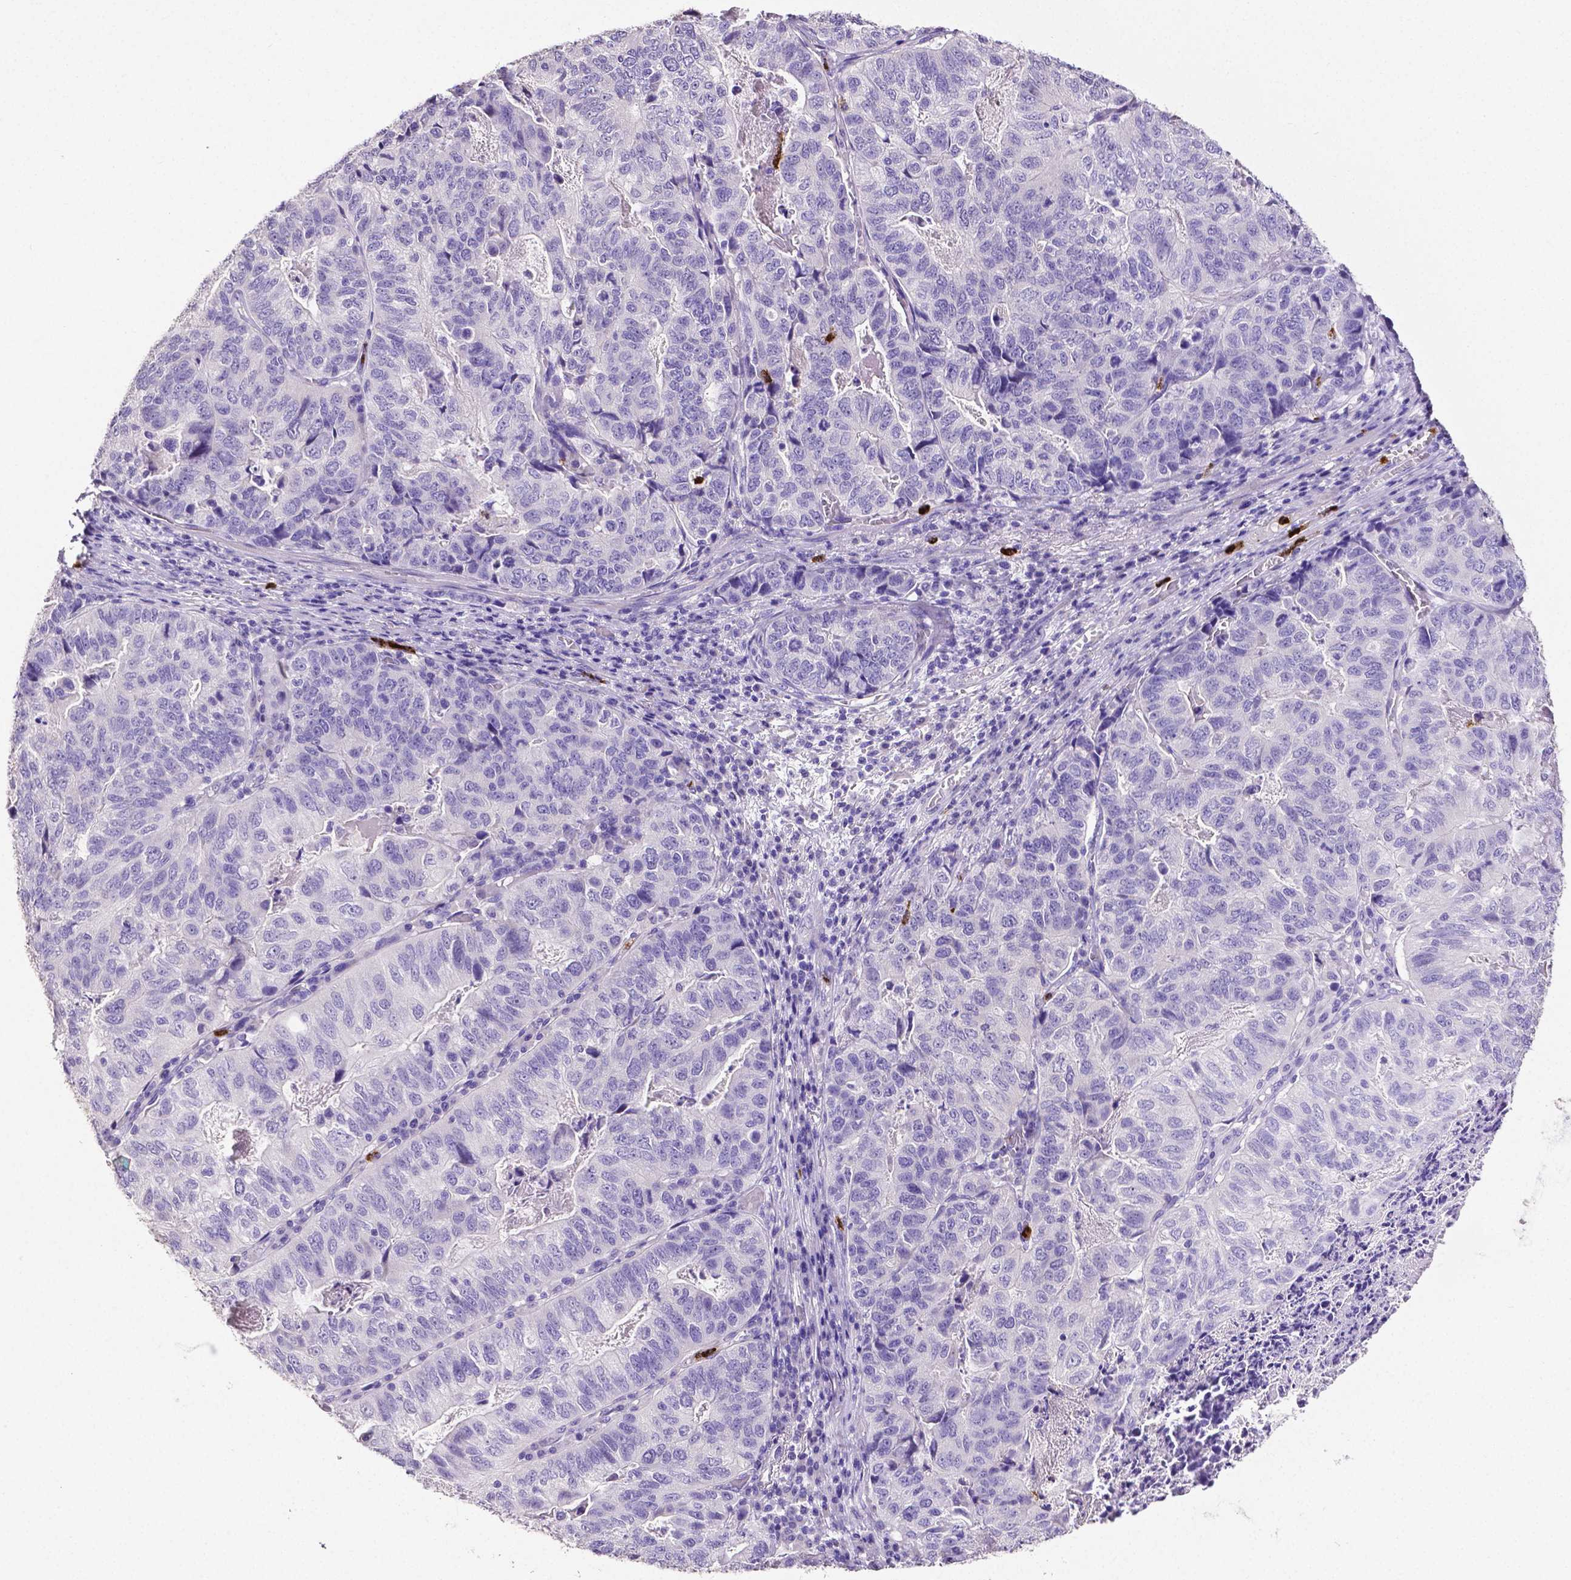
{"staining": {"intensity": "negative", "quantity": "none", "location": "none"}, "tissue": "stomach cancer", "cell_type": "Tumor cells", "image_type": "cancer", "snomed": [{"axis": "morphology", "description": "Adenocarcinoma, NOS"}, {"axis": "topography", "description": "Stomach, upper"}], "caption": "Immunohistochemistry micrograph of stomach cancer stained for a protein (brown), which displays no staining in tumor cells.", "gene": "MMP9", "patient": {"sex": "female", "age": 67}}